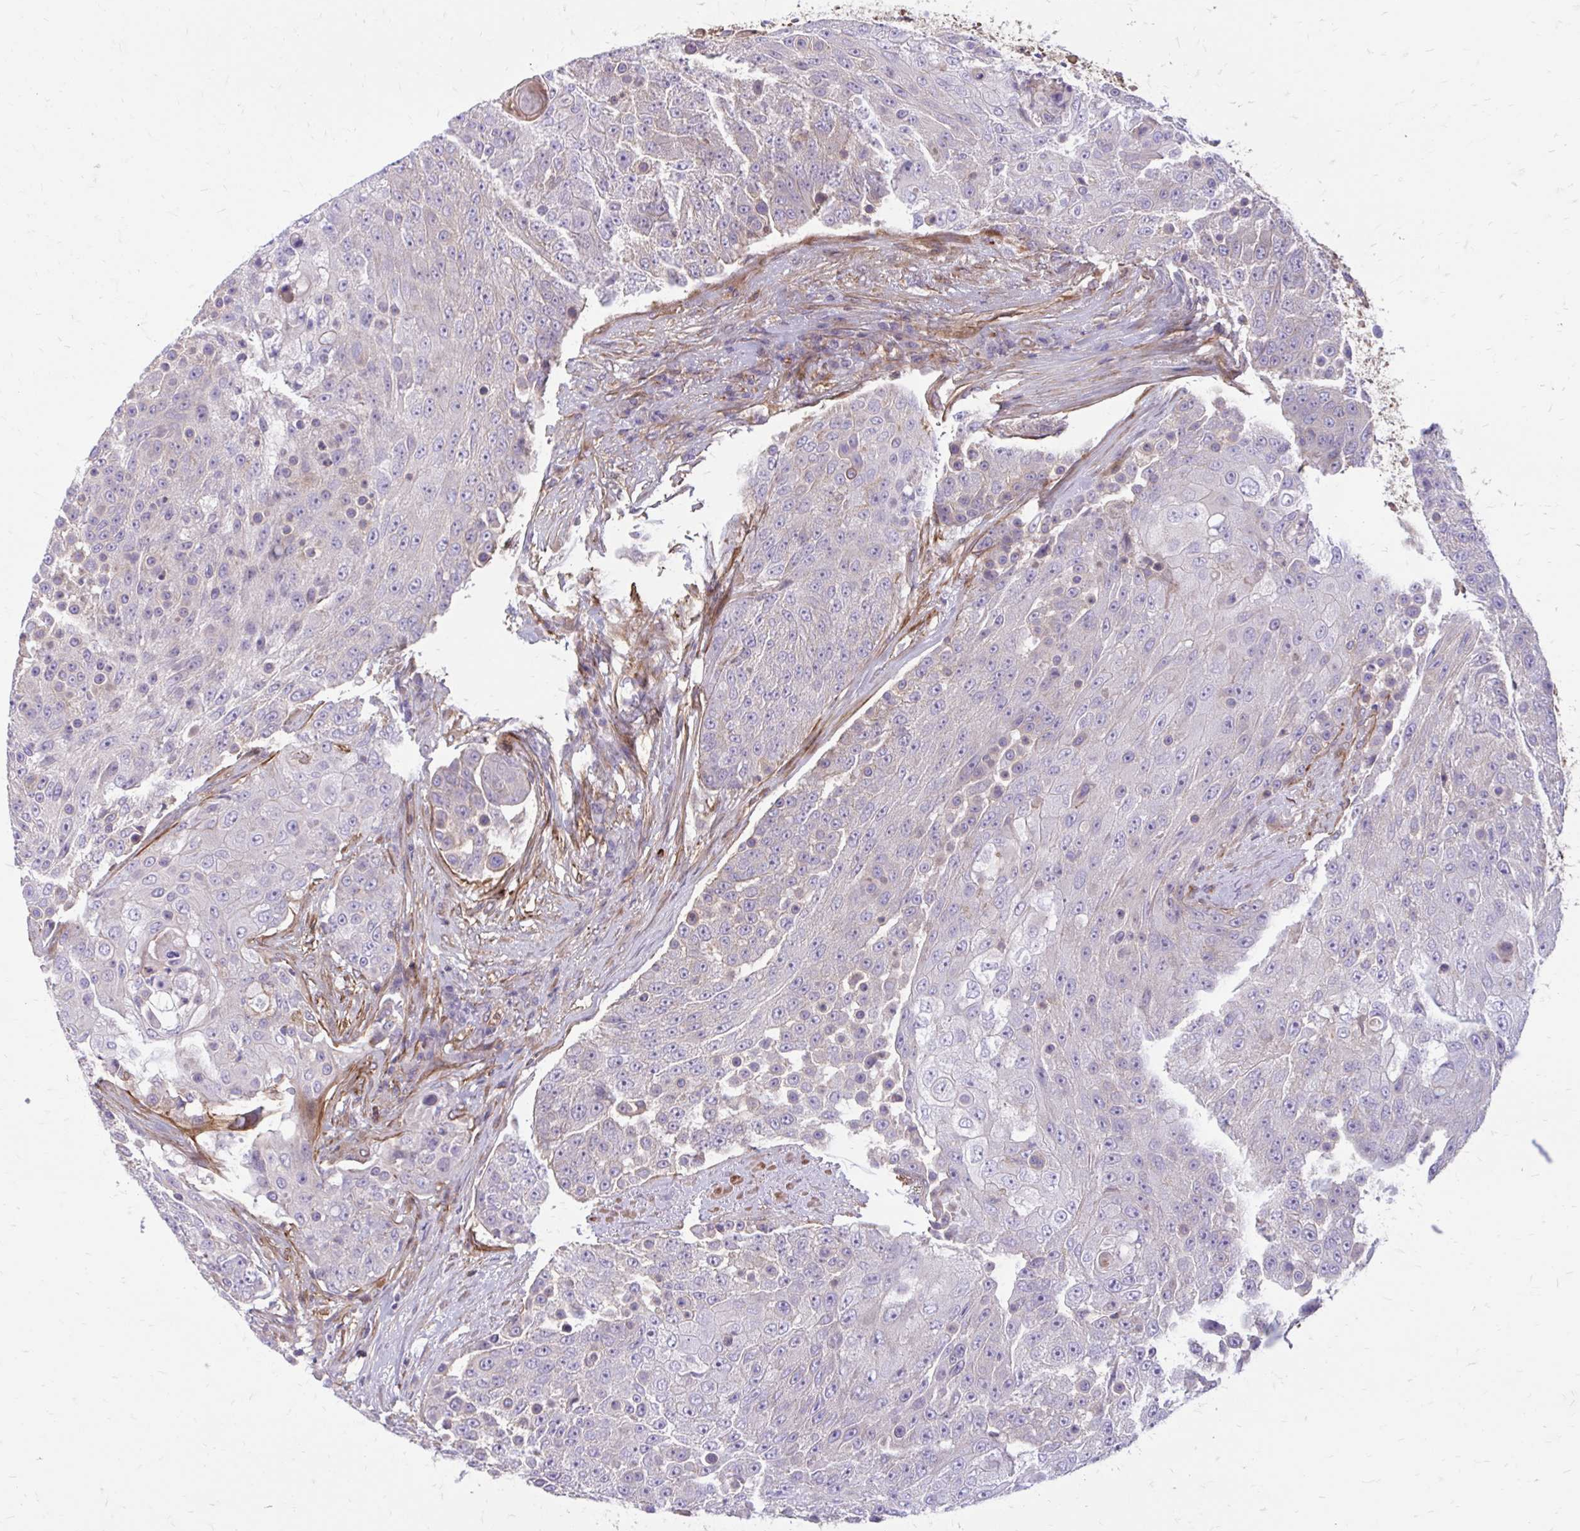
{"staining": {"intensity": "negative", "quantity": "none", "location": "none"}, "tissue": "urothelial cancer", "cell_type": "Tumor cells", "image_type": "cancer", "snomed": [{"axis": "morphology", "description": "Urothelial carcinoma, High grade"}, {"axis": "topography", "description": "Urinary bladder"}], "caption": "High power microscopy micrograph of an immunohistochemistry photomicrograph of urothelial cancer, revealing no significant positivity in tumor cells.", "gene": "FAP", "patient": {"sex": "female", "age": 63}}